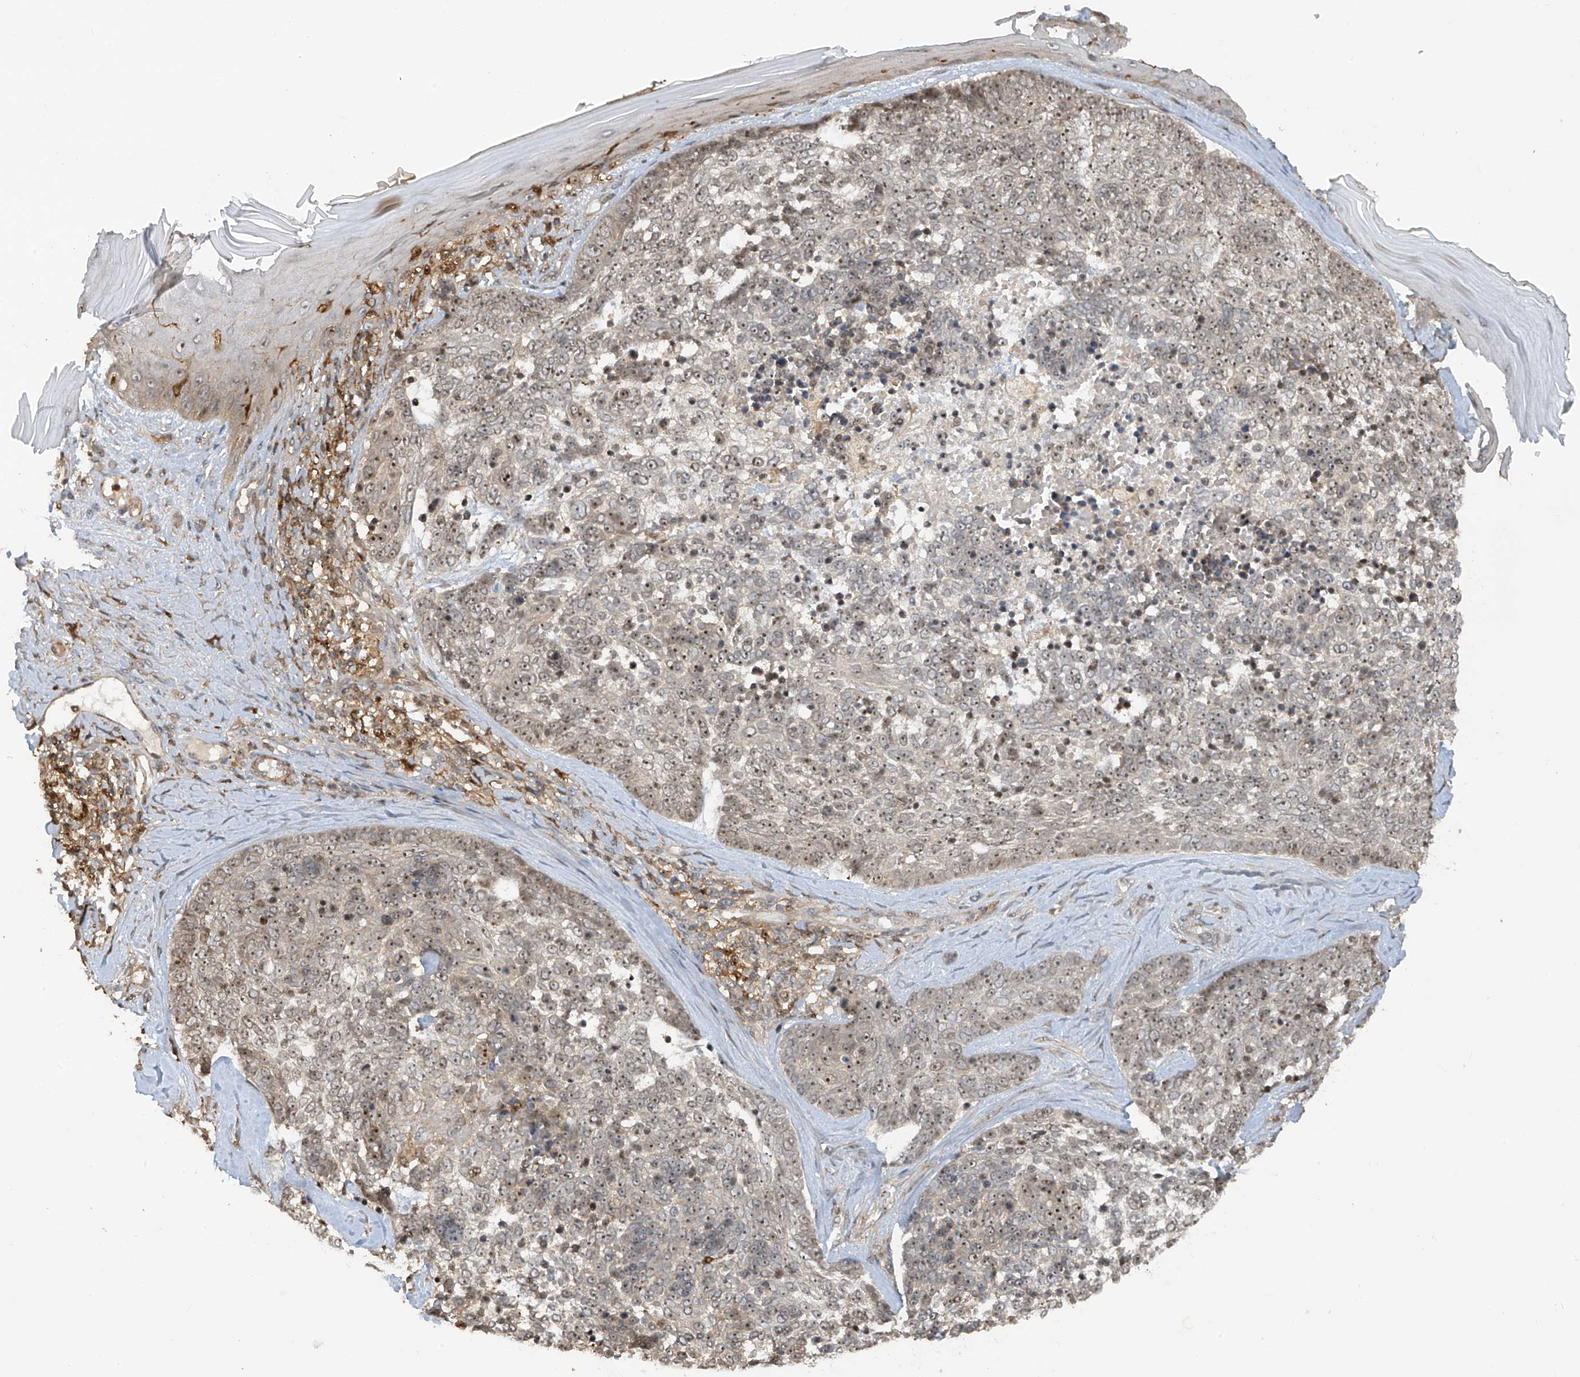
{"staining": {"intensity": "moderate", "quantity": "<25%", "location": "nuclear"}, "tissue": "skin cancer", "cell_type": "Tumor cells", "image_type": "cancer", "snomed": [{"axis": "morphology", "description": "Basal cell carcinoma"}, {"axis": "topography", "description": "Skin"}], "caption": "Protein expression analysis of human skin basal cell carcinoma reveals moderate nuclear expression in about <25% of tumor cells. (IHC, brightfield microscopy, high magnification).", "gene": "REPIN1", "patient": {"sex": "female", "age": 81}}